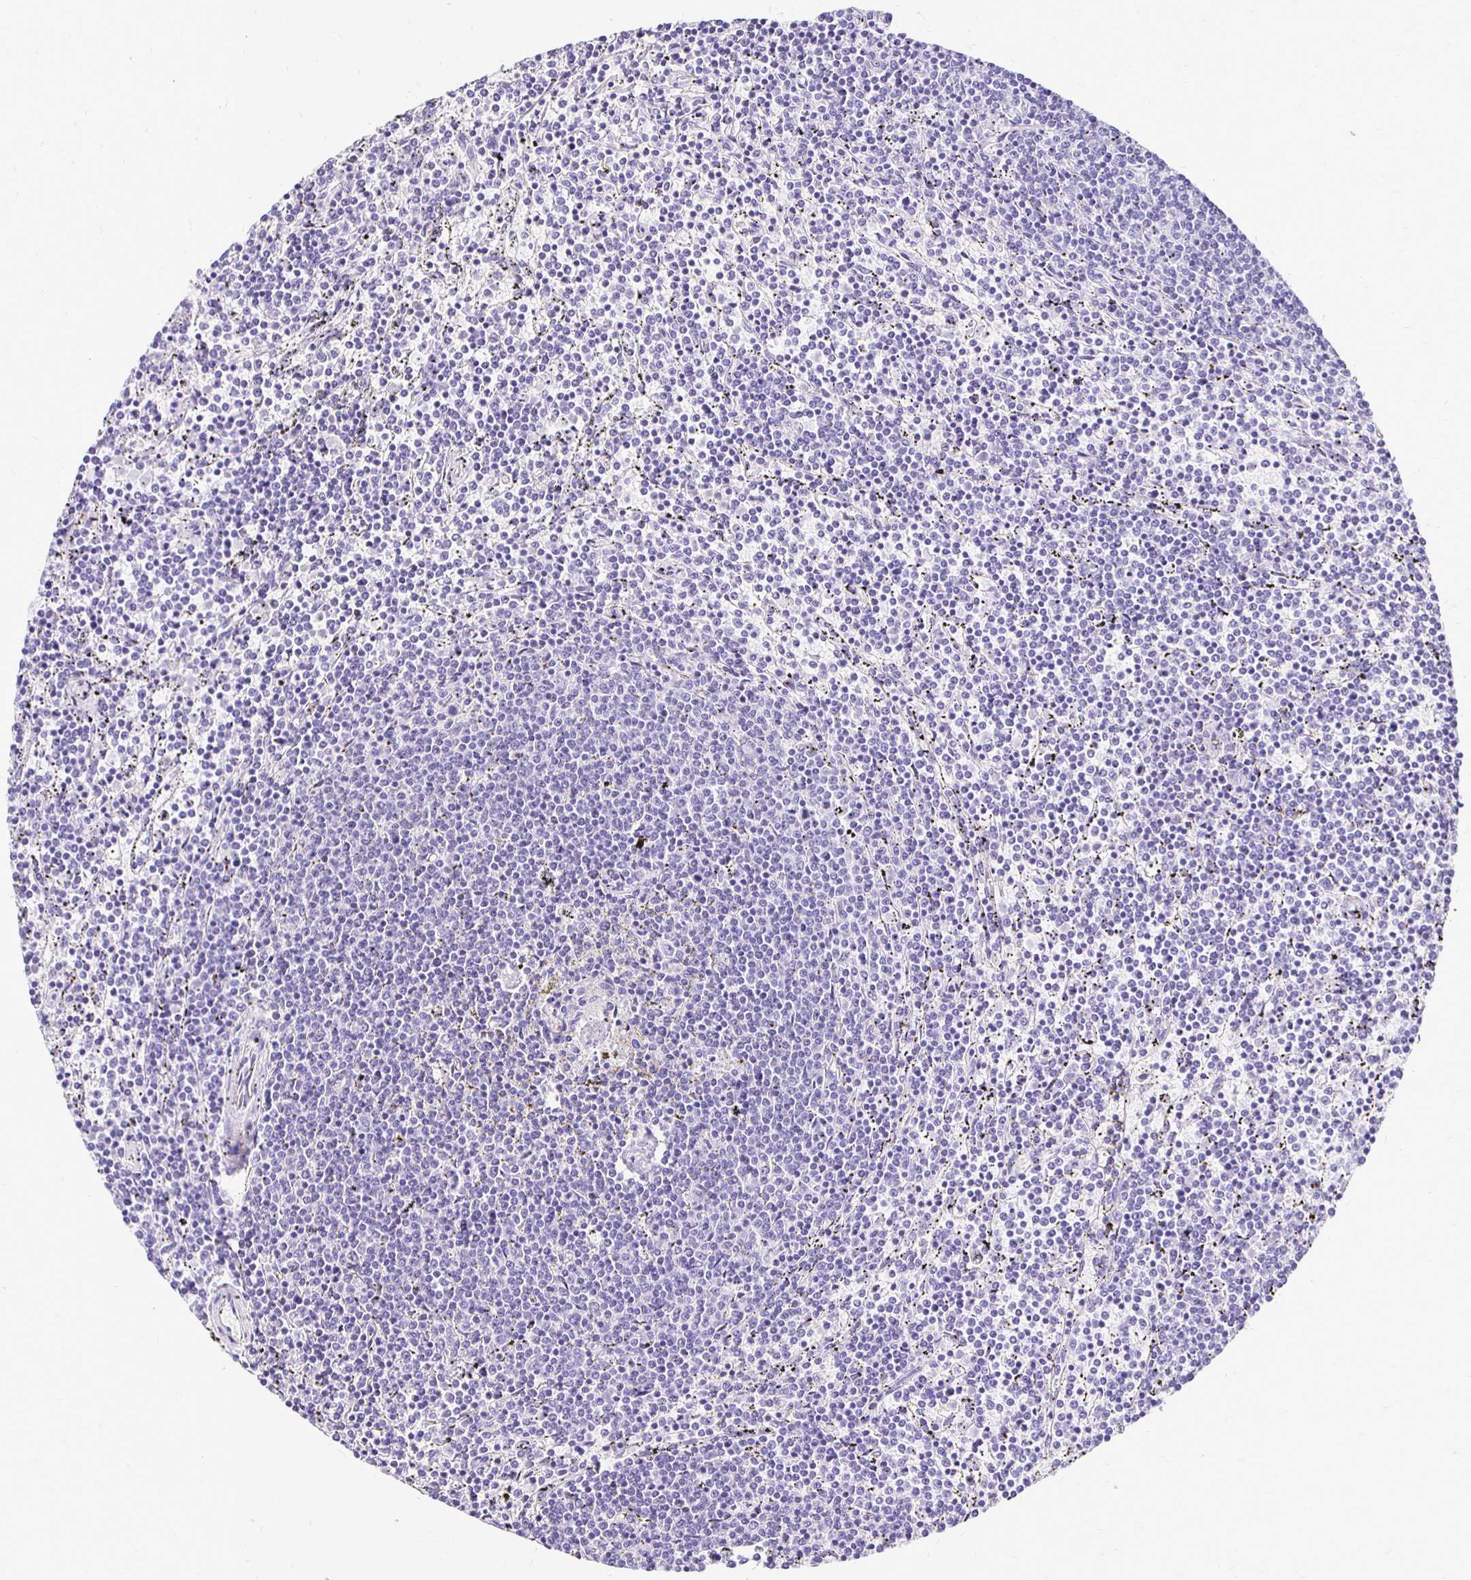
{"staining": {"intensity": "negative", "quantity": "none", "location": "none"}, "tissue": "lymphoma", "cell_type": "Tumor cells", "image_type": "cancer", "snomed": [{"axis": "morphology", "description": "Malignant lymphoma, non-Hodgkin's type, Low grade"}, {"axis": "topography", "description": "Spleen"}], "caption": "High magnification brightfield microscopy of low-grade malignant lymphoma, non-Hodgkin's type stained with DAB (3,3'-diaminobenzidine) (brown) and counterstained with hematoxylin (blue): tumor cells show no significant expression.", "gene": "TAF1D", "patient": {"sex": "female", "age": 50}}